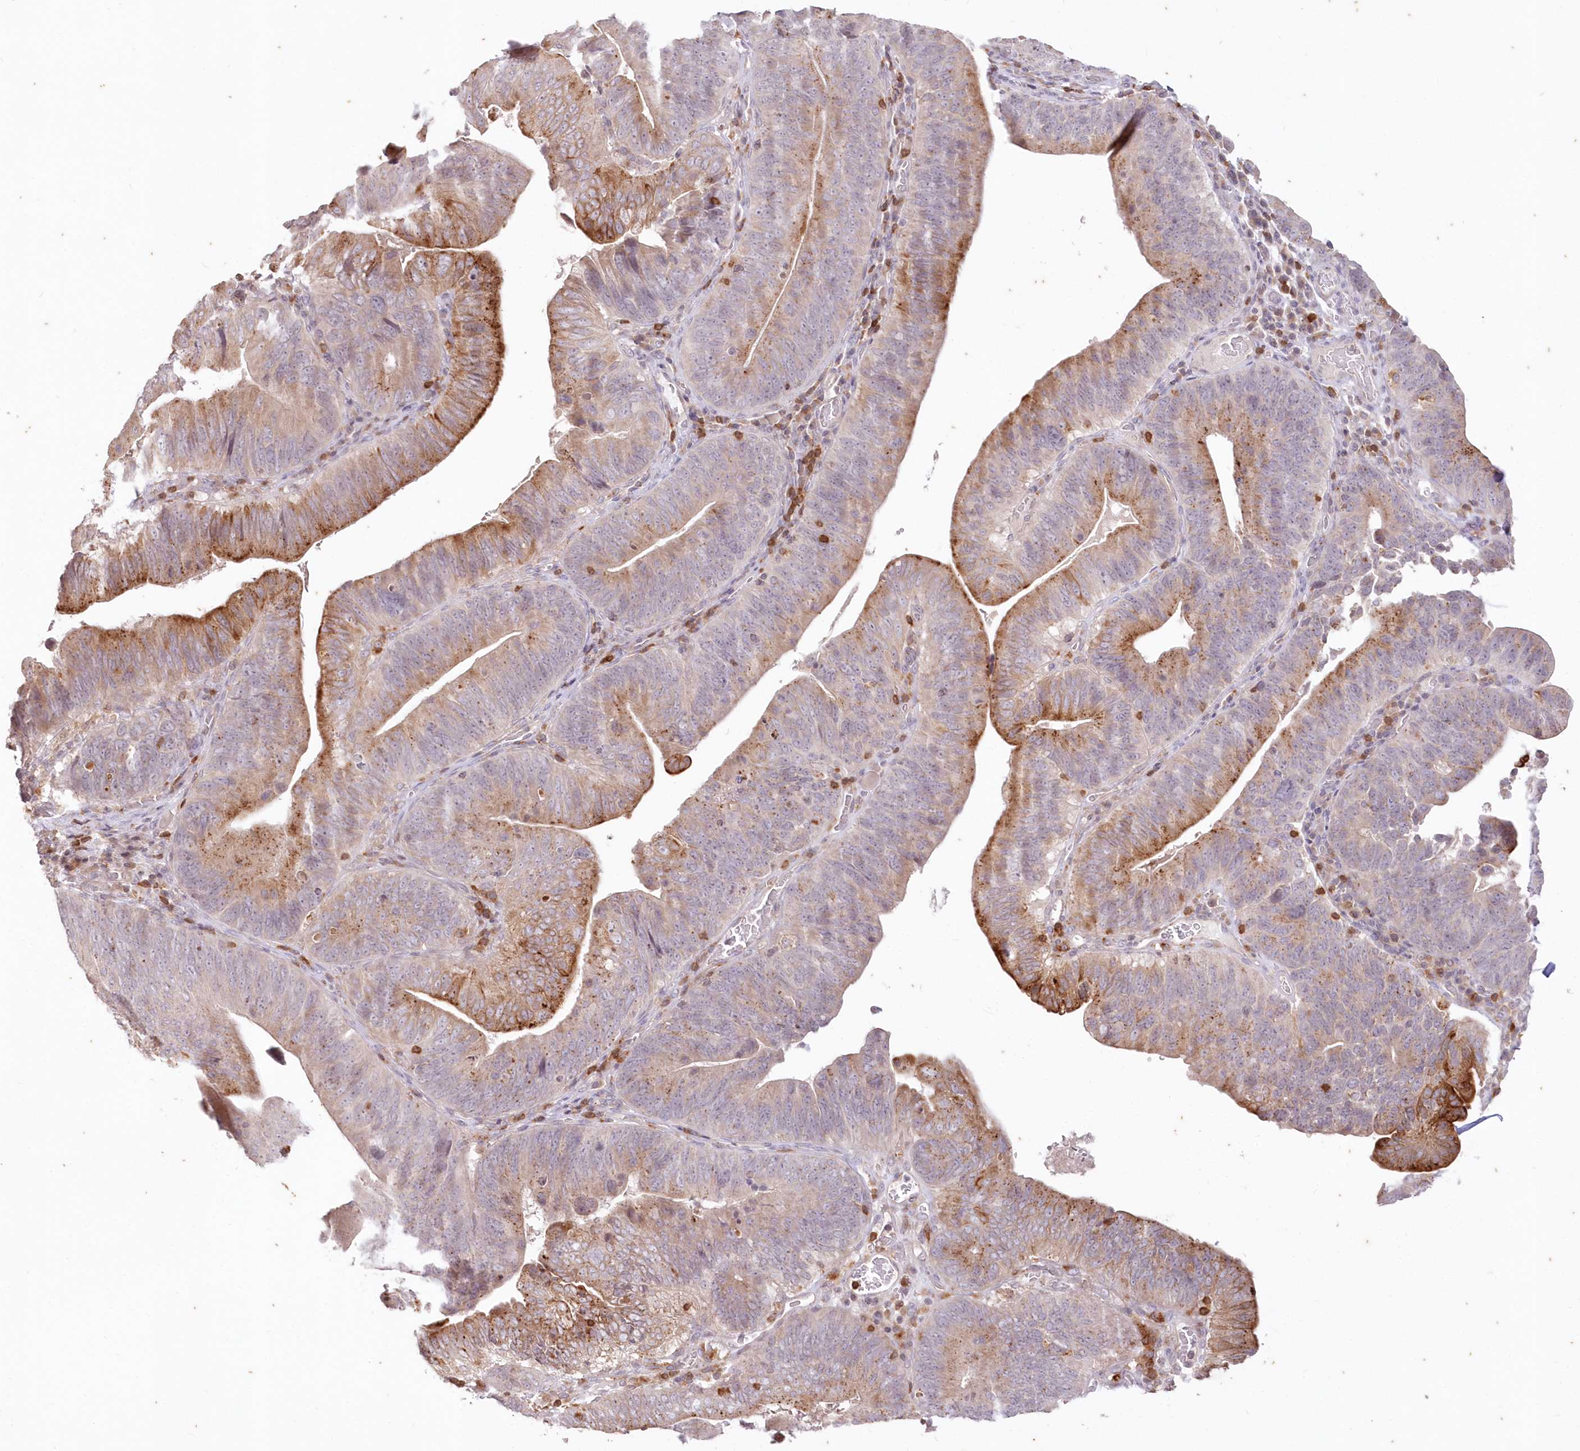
{"staining": {"intensity": "moderate", "quantity": "25%-75%", "location": "cytoplasmic/membranous"}, "tissue": "pancreatic cancer", "cell_type": "Tumor cells", "image_type": "cancer", "snomed": [{"axis": "morphology", "description": "Adenocarcinoma, NOS"}, {"axis": "topography", "description": "Pancreas"}], "caption": "Moderate cytoplasmic/membranous positivity for a protein is present in about 25%-75% of tumor cells of pancreatic cancer using immunohistochemistry (IHC).", "gene": "MTMR3", "patient": {"sex": "male", "age": 63}}